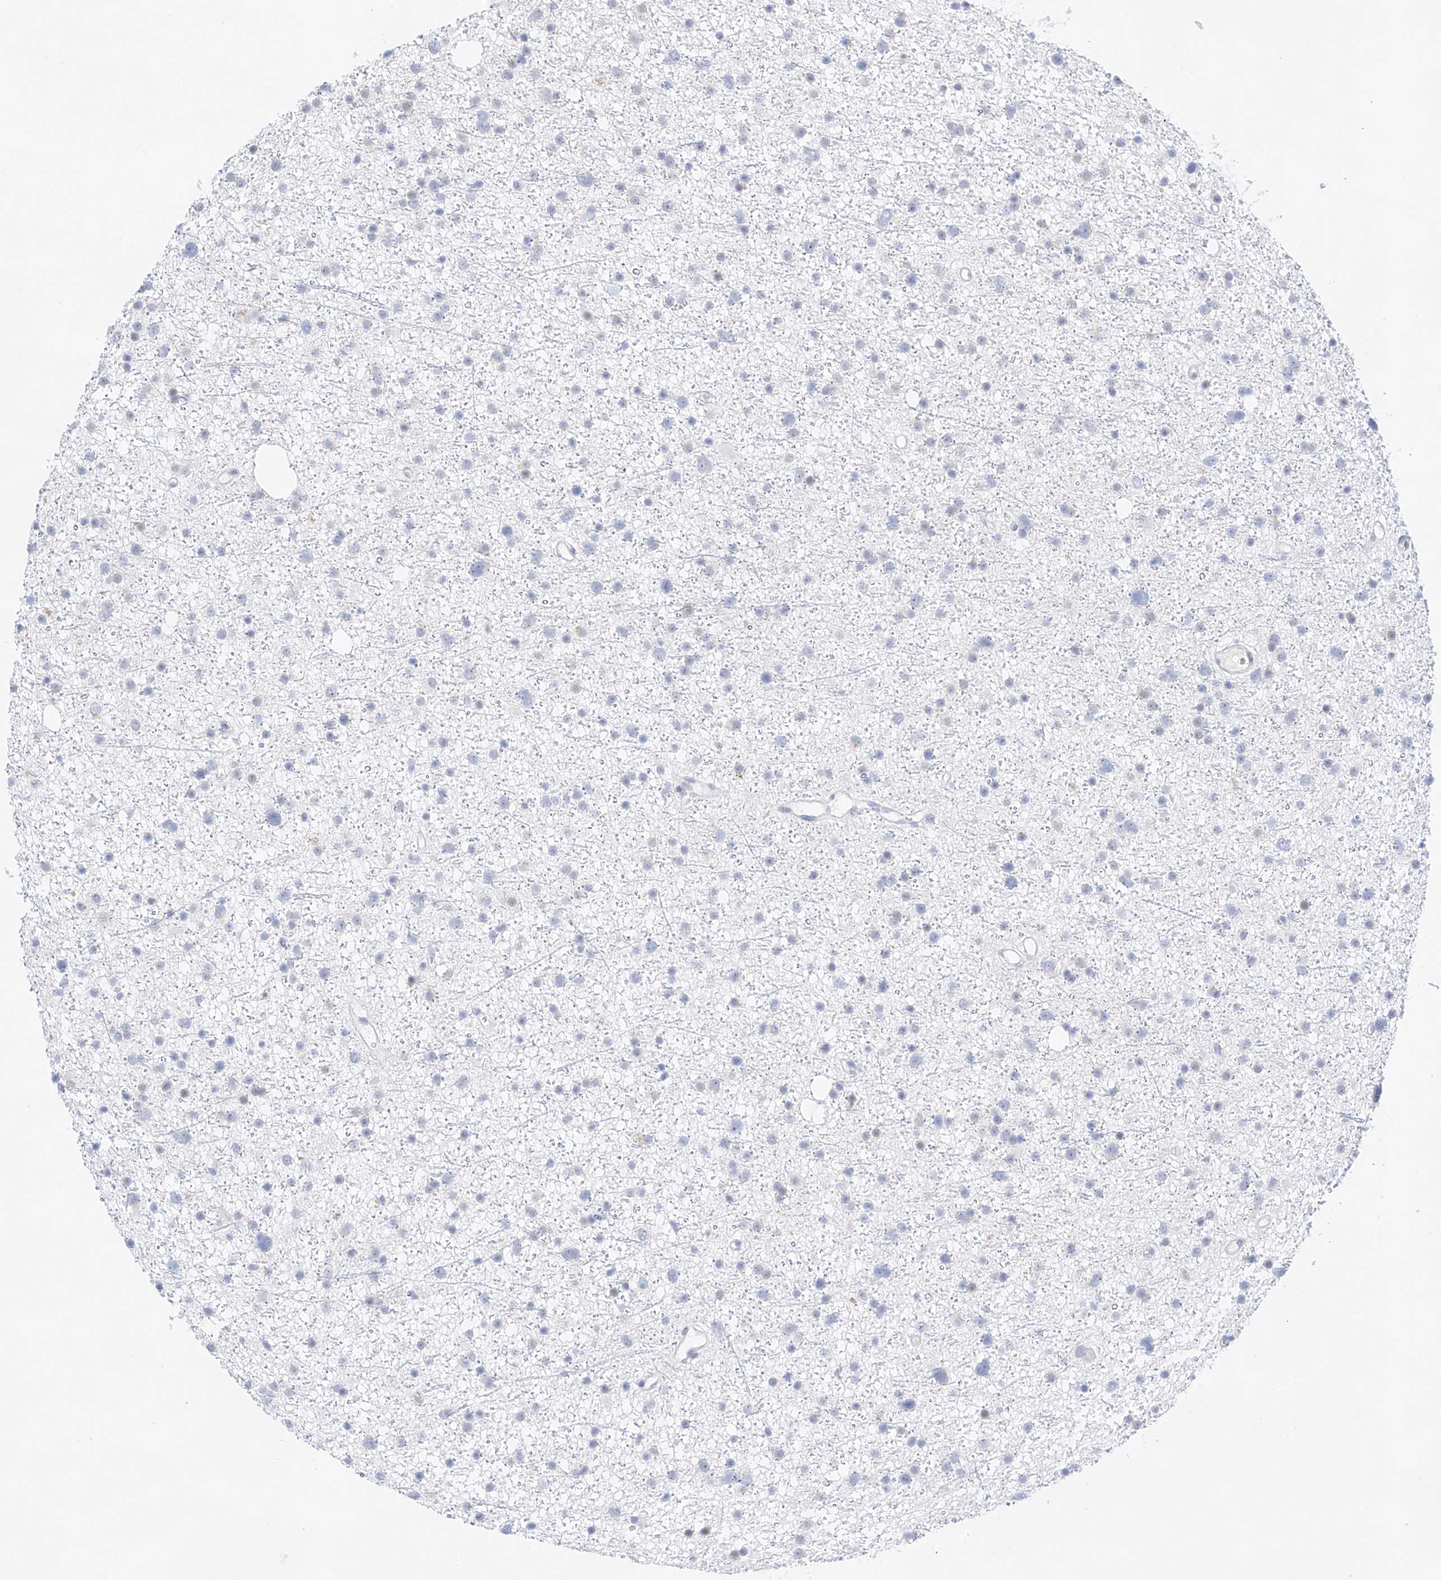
{"staining": {"intensity": "negative", "quantity": "none", "location": "none"}, "tissue": "glioma", "cell_type": "Tumor cells", "image_type": "cancer", "snomed": [{"axis": "morphology", "description": "Glioma, malignant, Low grade"}, {"axis": "topography", "description": "Cerebral cortex"}], "caption": "This is a photomicrograph of immunohistochemistry staining of low-grade glioma (malignant), which shows no positivity in tumor cells.", "gene": "NT5C3B", "patient": {"sex": "female", "age": 39}}